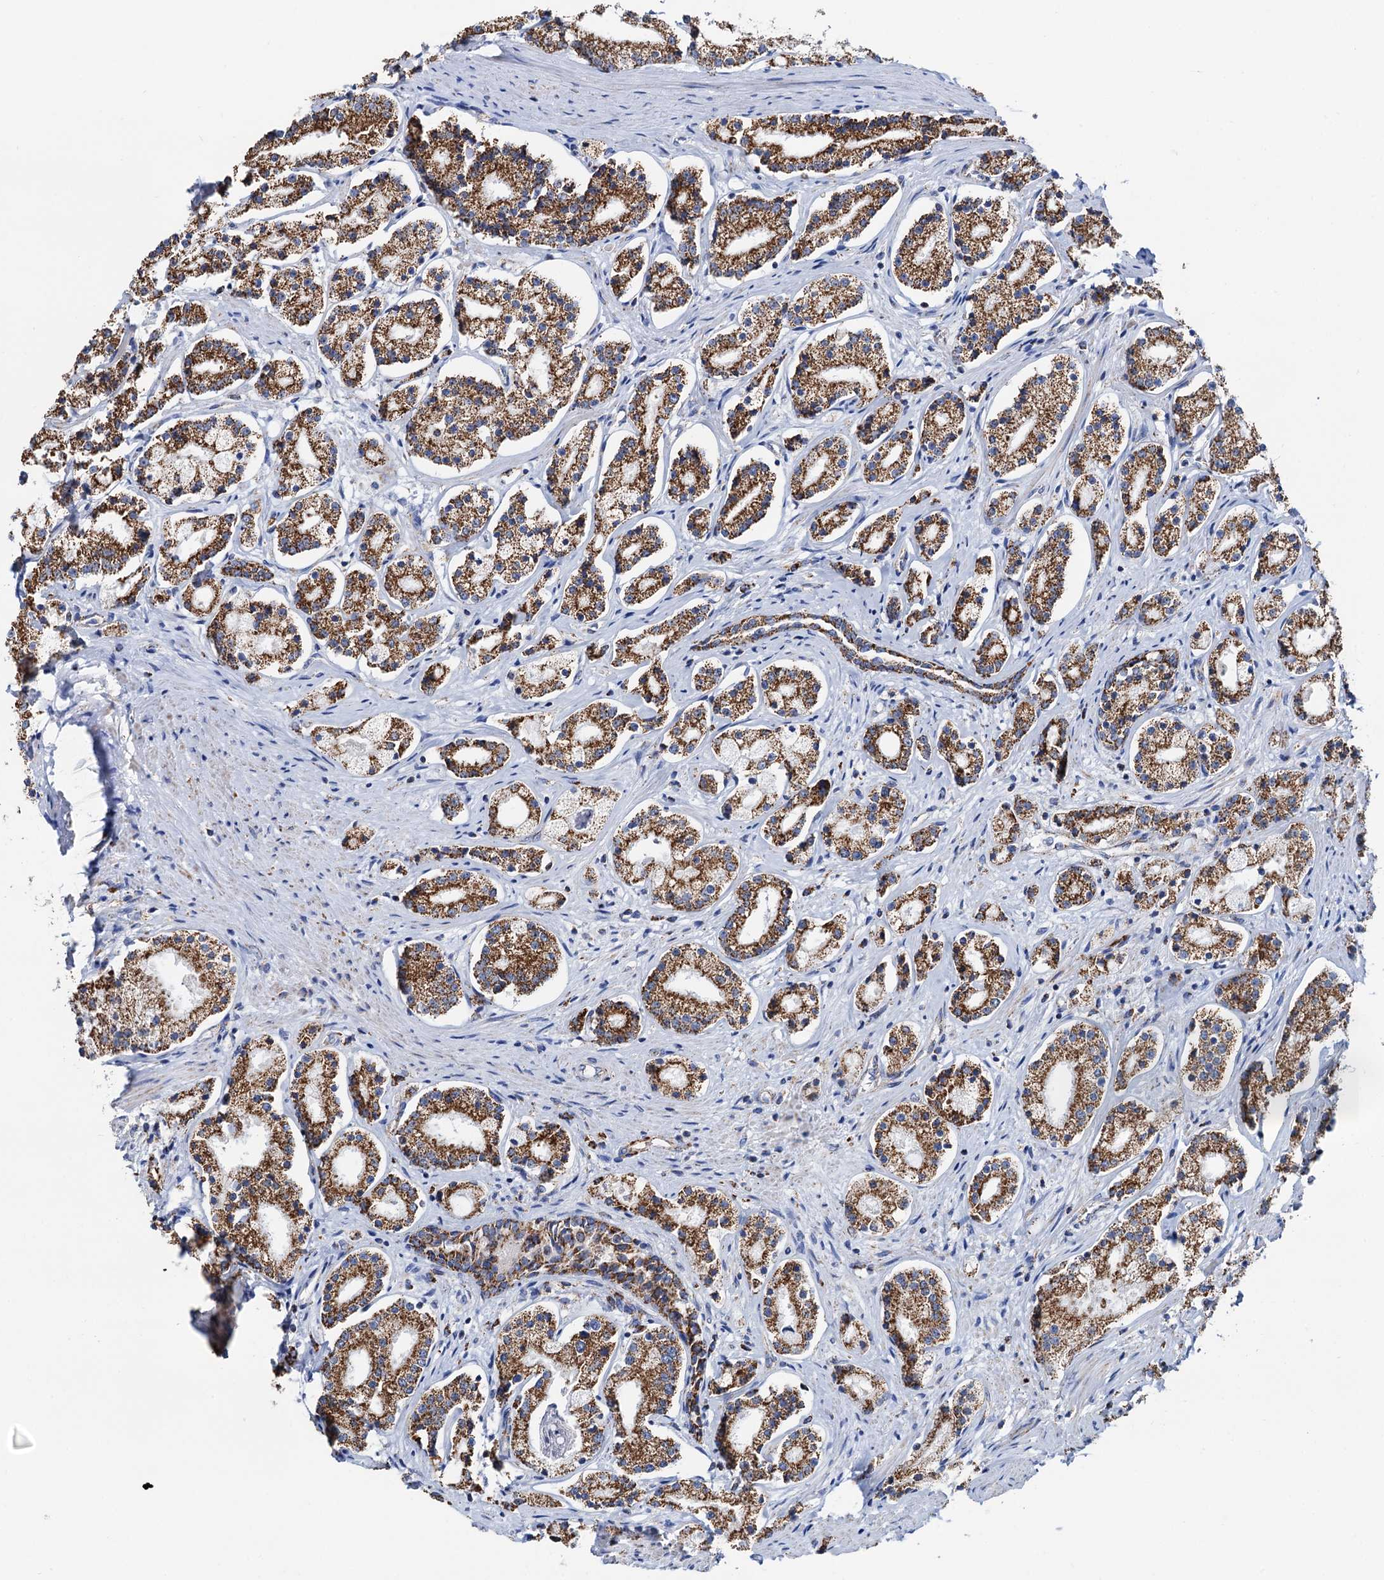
{"staining": {"intensity": "strong", "quantity": ">75%", "location": "cytoplasmic/membranous"}, "tissue": "prostate cancer", "cell_type": "Tumor cells", "image_type": "cancer", "snomed": [{"axis": "morphology", "description": "Adenocarcinoma, High grade"}, {"axis": "topography", "description": "Prostate"}], "caption": "Adenocarcinoma (high-grade) (prostate) tissue displays strong cytoplasmic/membranous staining in approximately >75% of tumor cells, visualized by immunohistochemistry.", "gene": "C2CD3", "patient": {"sex": "male", "age": 69}}